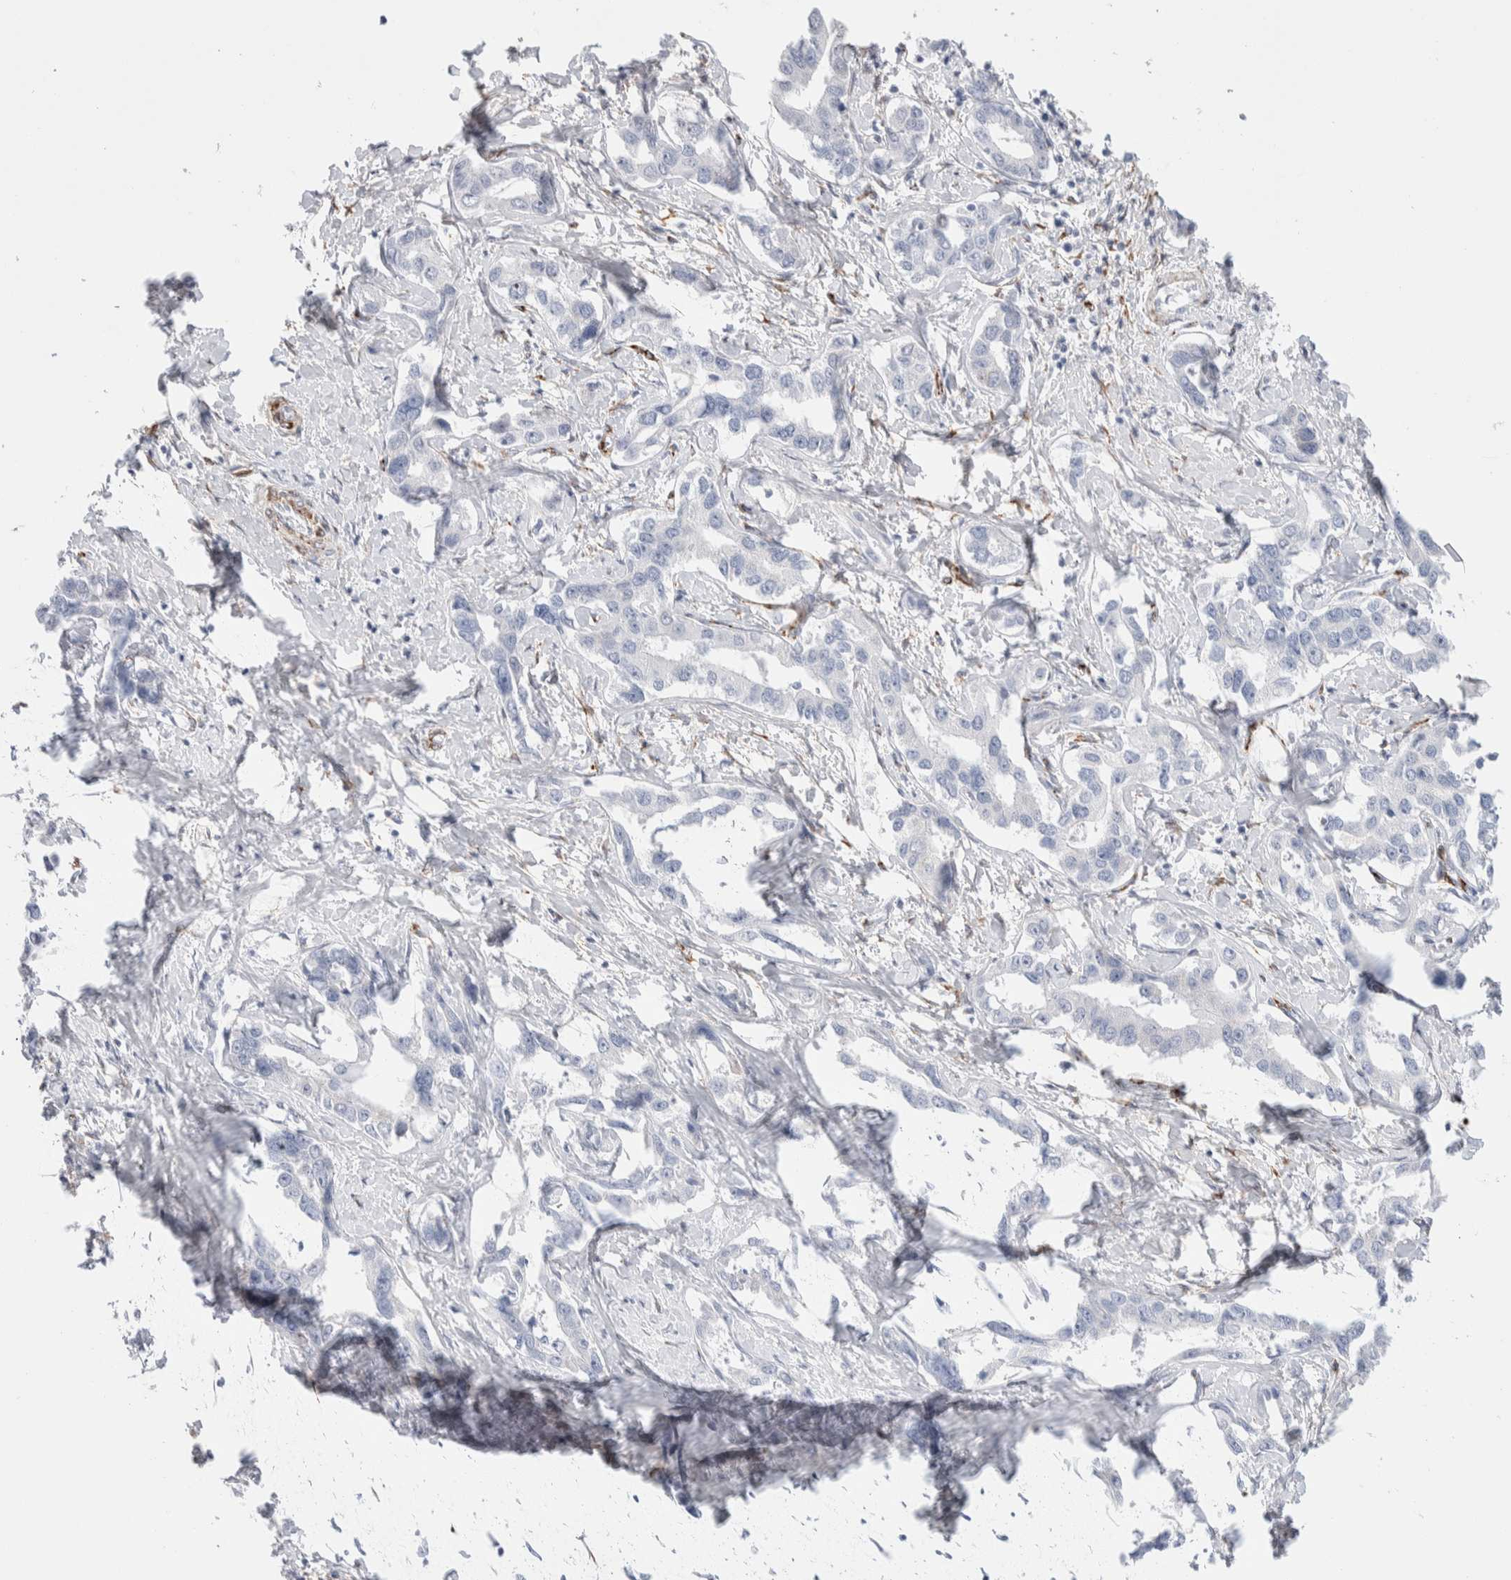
{"staining": {"intensity": "negative", "quantity": "none", "location": "none"}, "tissue": "liver cancer", "cell_type": "Tumor cells", "image_type": "cancer", "snomed": [{"axis": "morphology", "description": "Cholangiocarcinoma"}, {"axis": "topography", "description": "Liver"}], "caption": "High power microscopy photomicrograph of an immunohistochemistry photomicrograph of liver cancer, revealing no significant expression in tumor cells. (DAB (3,3'-diaminobenzidine) immunohistochemistry (IHC), high magnification).", "gene": "SEPTIN4", "patient": {"sex": "male", "age": 59}}